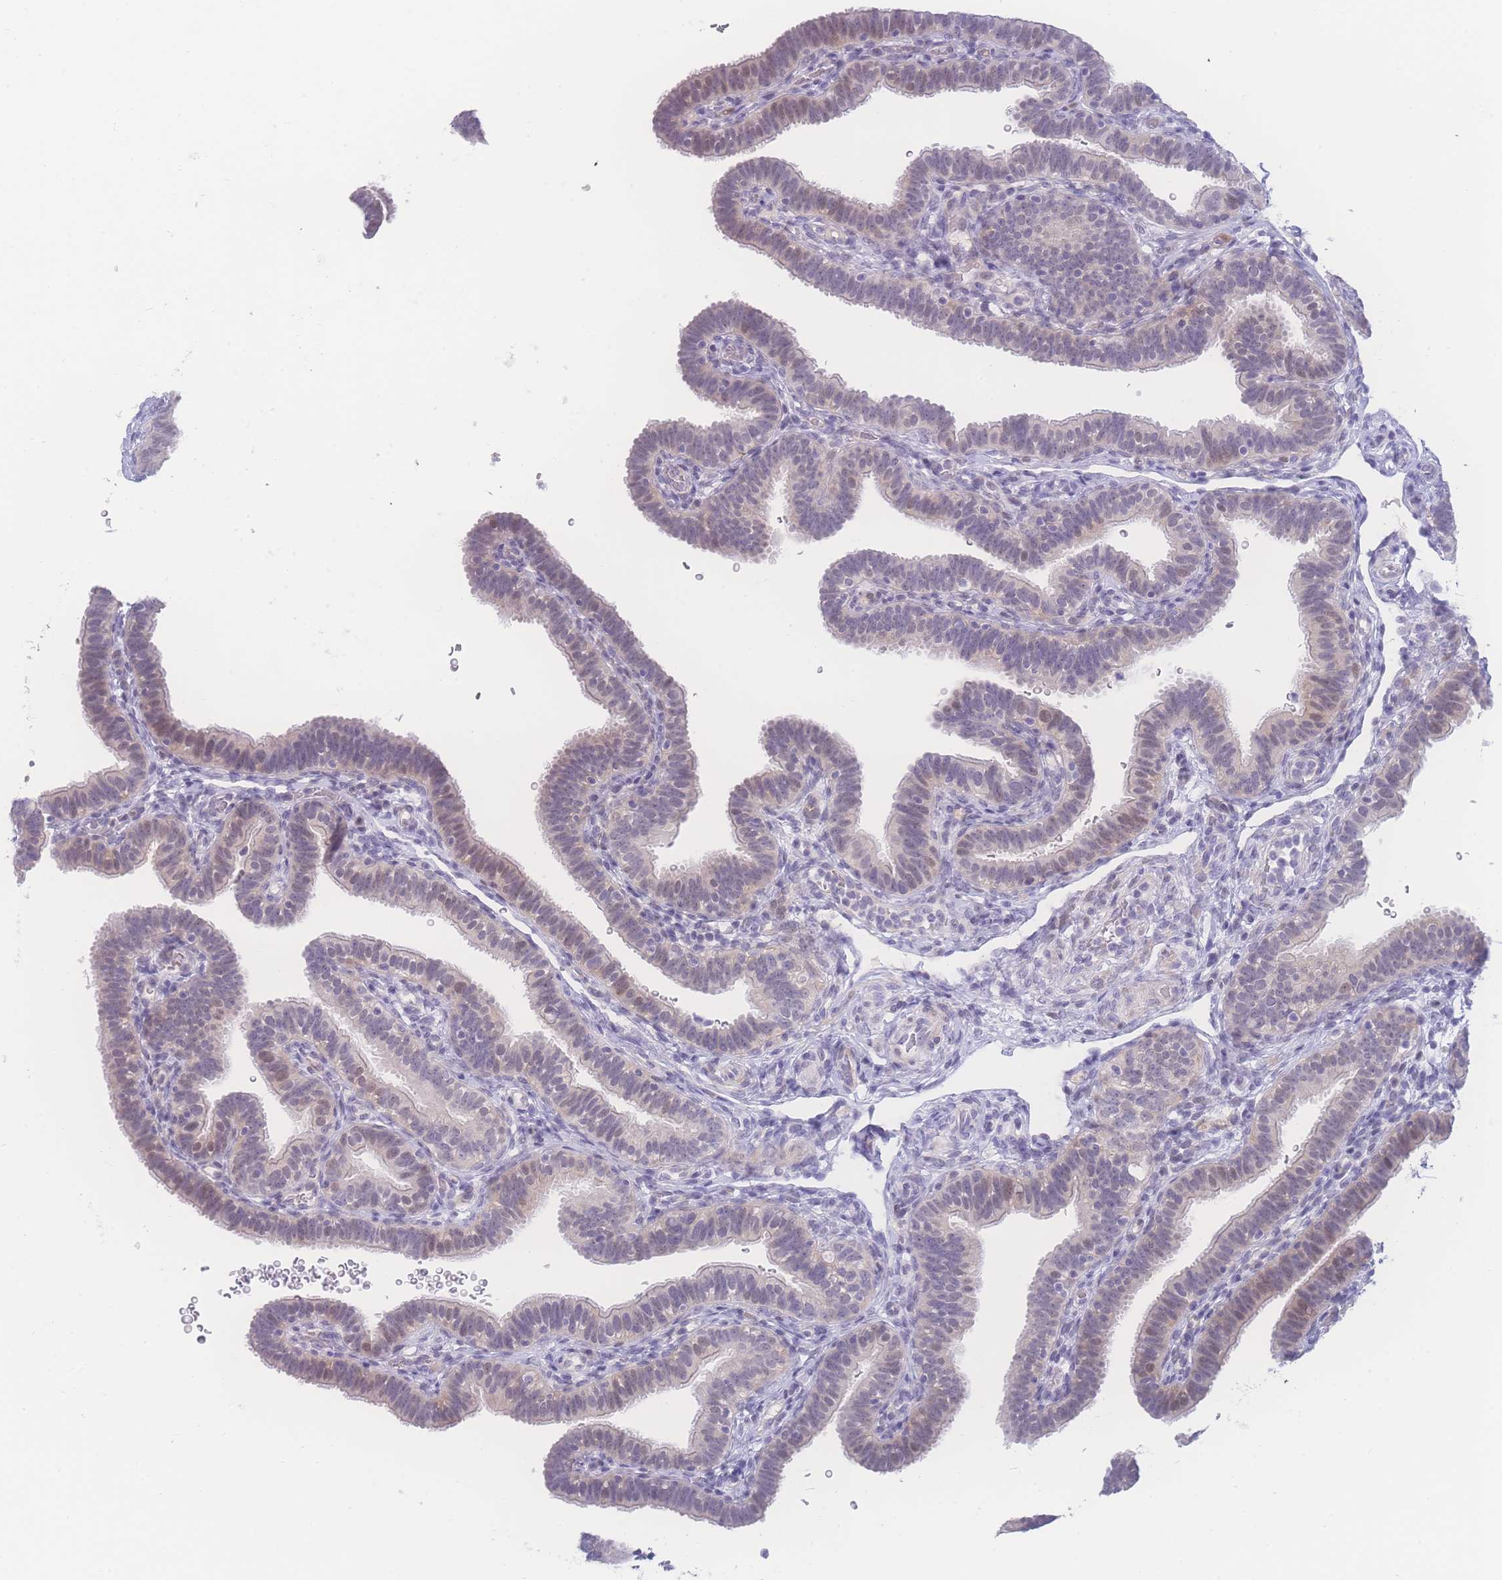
{"staining": {"intensity": "weak", "quantity": "<25%", "location": "nuclear"}, "tissue": "fallopian tube", "cell_type": "Glandular cells", "image_type": "normal", "snomed": [{"axis": "morphology", "description": "Normal tissue, NOS"}, {"axis": "topography", "description": "Fallopian tube"}], "caption": "Glandular cells show no significant positivity in benign fallopian tube. (DAB IHC, high magnification).", "gene": "PRSS22", "patient": {"sex": "female", "age": 41}}